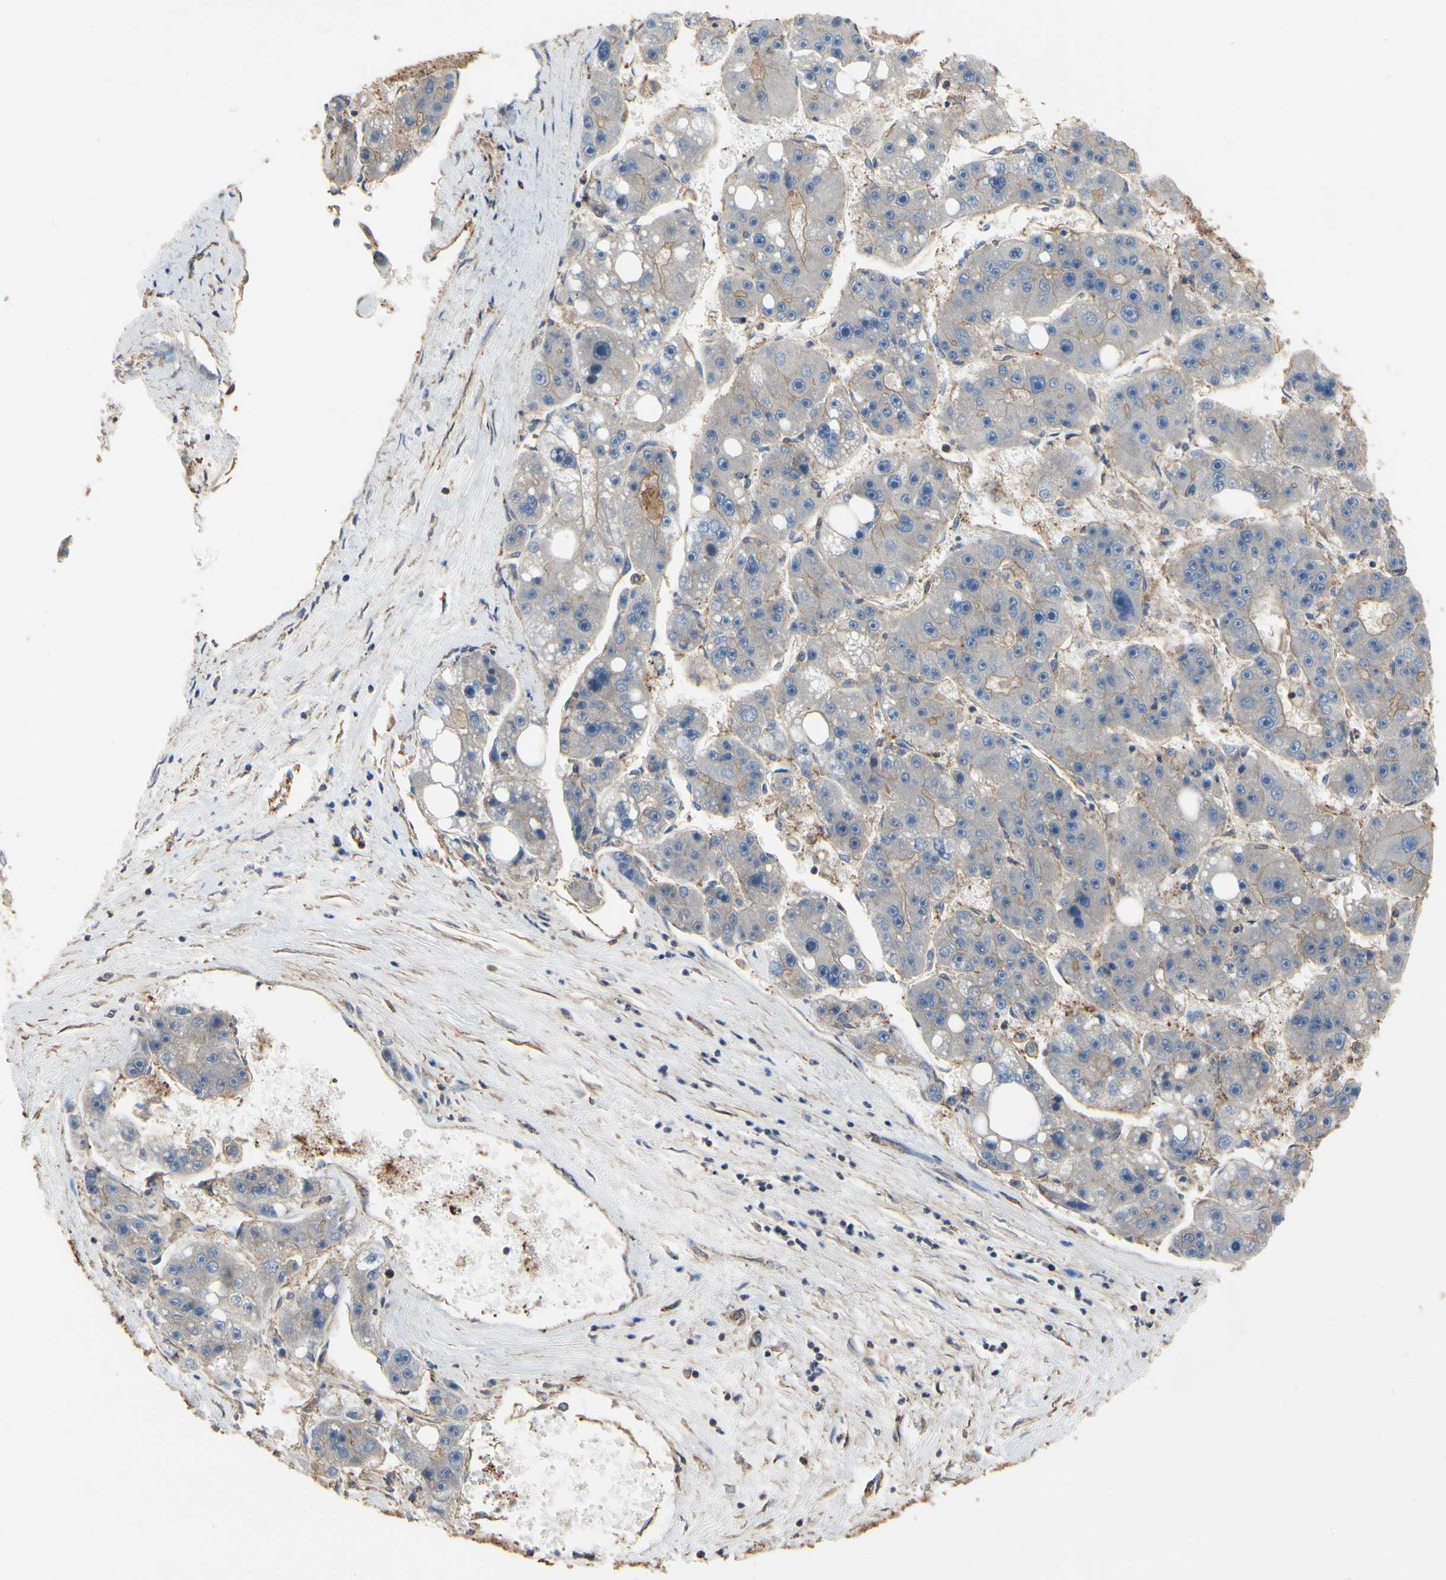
{"staining": {"intensity": "weak", "quantity": "<25%", "location": "cytoplasmic/membranous"}, "tissue": "liver cancer", "cell_type": "Tumor cells", "image_type": "cancer", "snomed": [{"axis": "morphology", "description": "Carcinoma, Hepatocellular, NOS"}, {"axis": "topography", "description": "Liver"}], "caption": "There is no significant positivity in tumor cells of hepatocellular carcinoma (liver).", "gene": "PDZK1", "patient": {"sex": "female", "age": 61}}